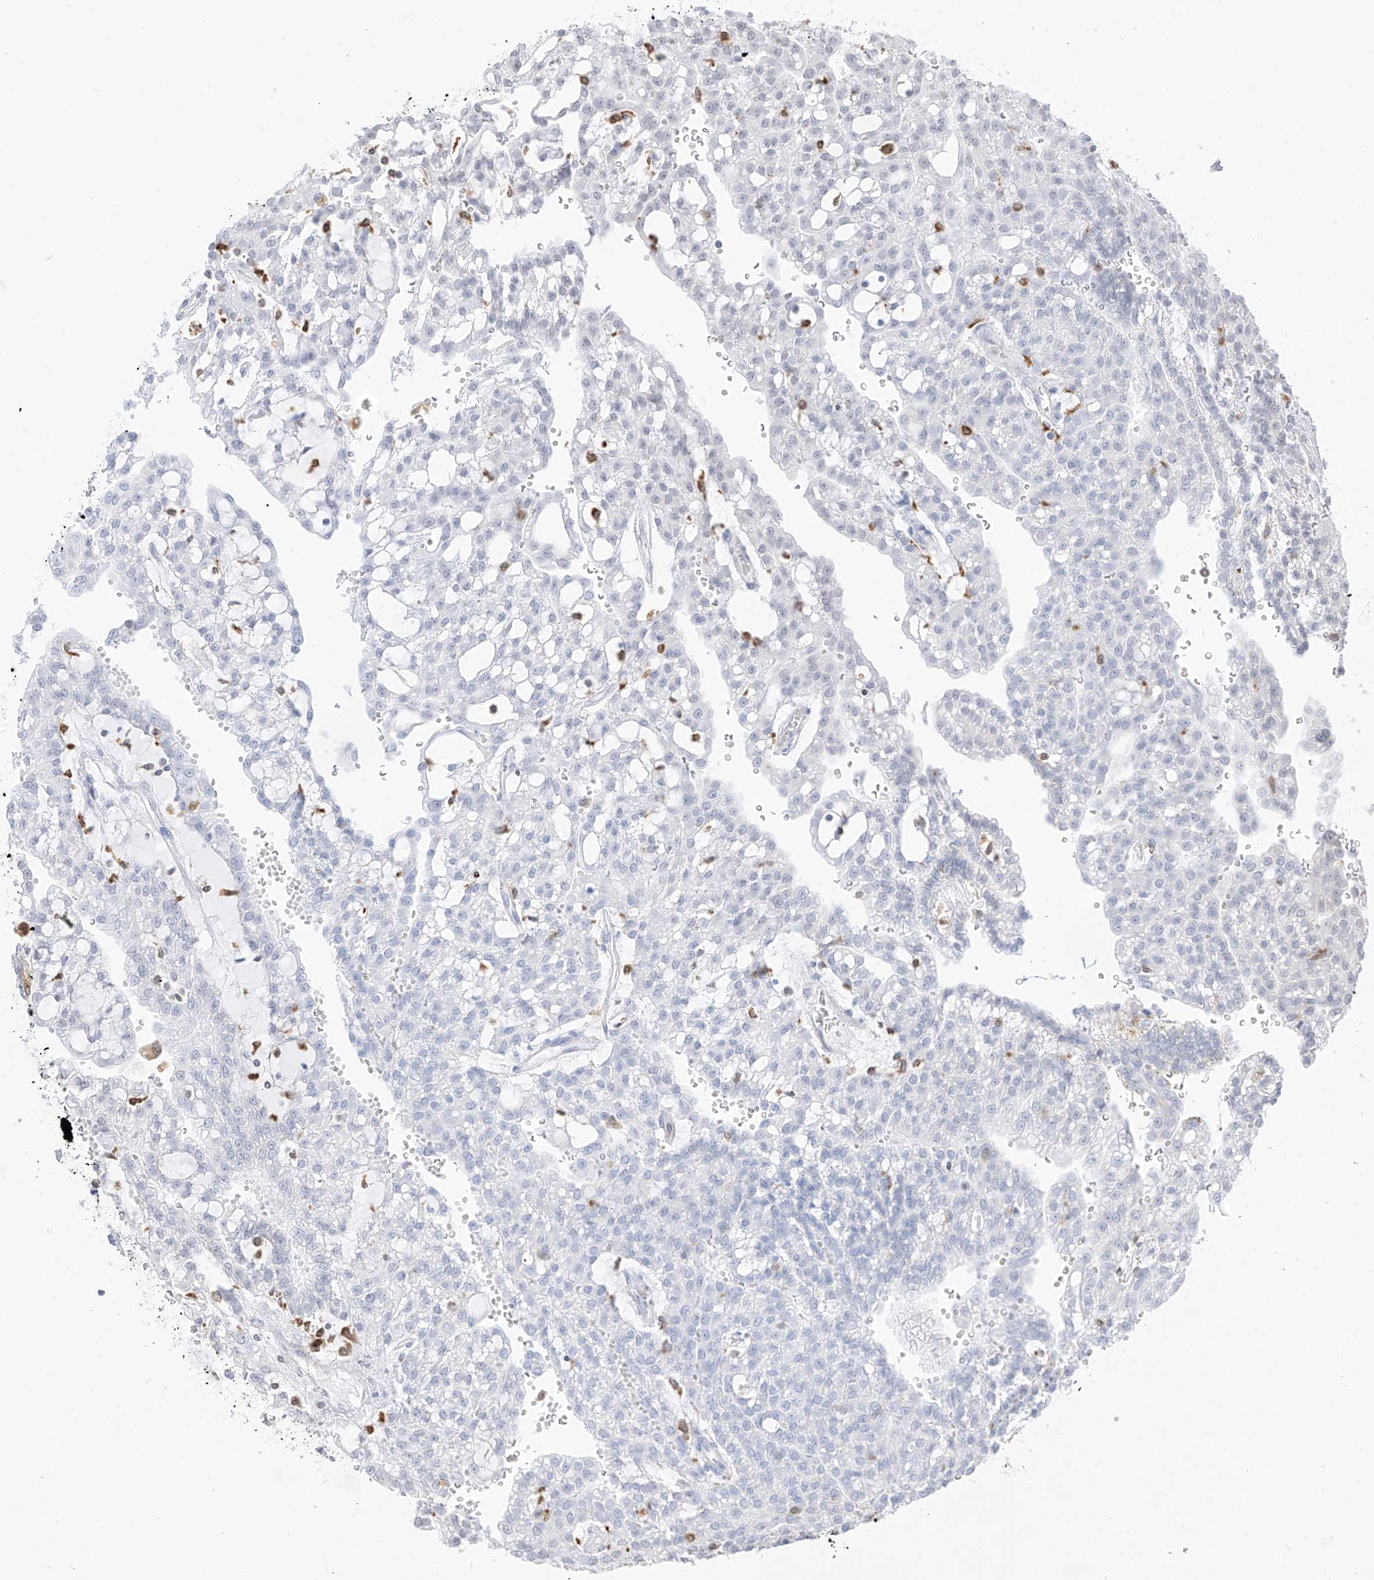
{"staining": {"intensity": "negative", "quantity": "none", "location": "none"}, "tissue": "renal cancer", "cell_type": "Tumor cells", "image_type": "cancer", "snomed": [{"axis": "morphology", "description": "Adenocarcinoma, NOS"}, {"axis": "topography", "description": "Kidney"}], "caption": "Immunohistochemistry (IHC) histopathology image of human renal cancer stained for a protein (brown), which demonstrates no expression in tumor cells.", "gene": "TBXAS1", "patient": {"sex": "male", "age": 63}}